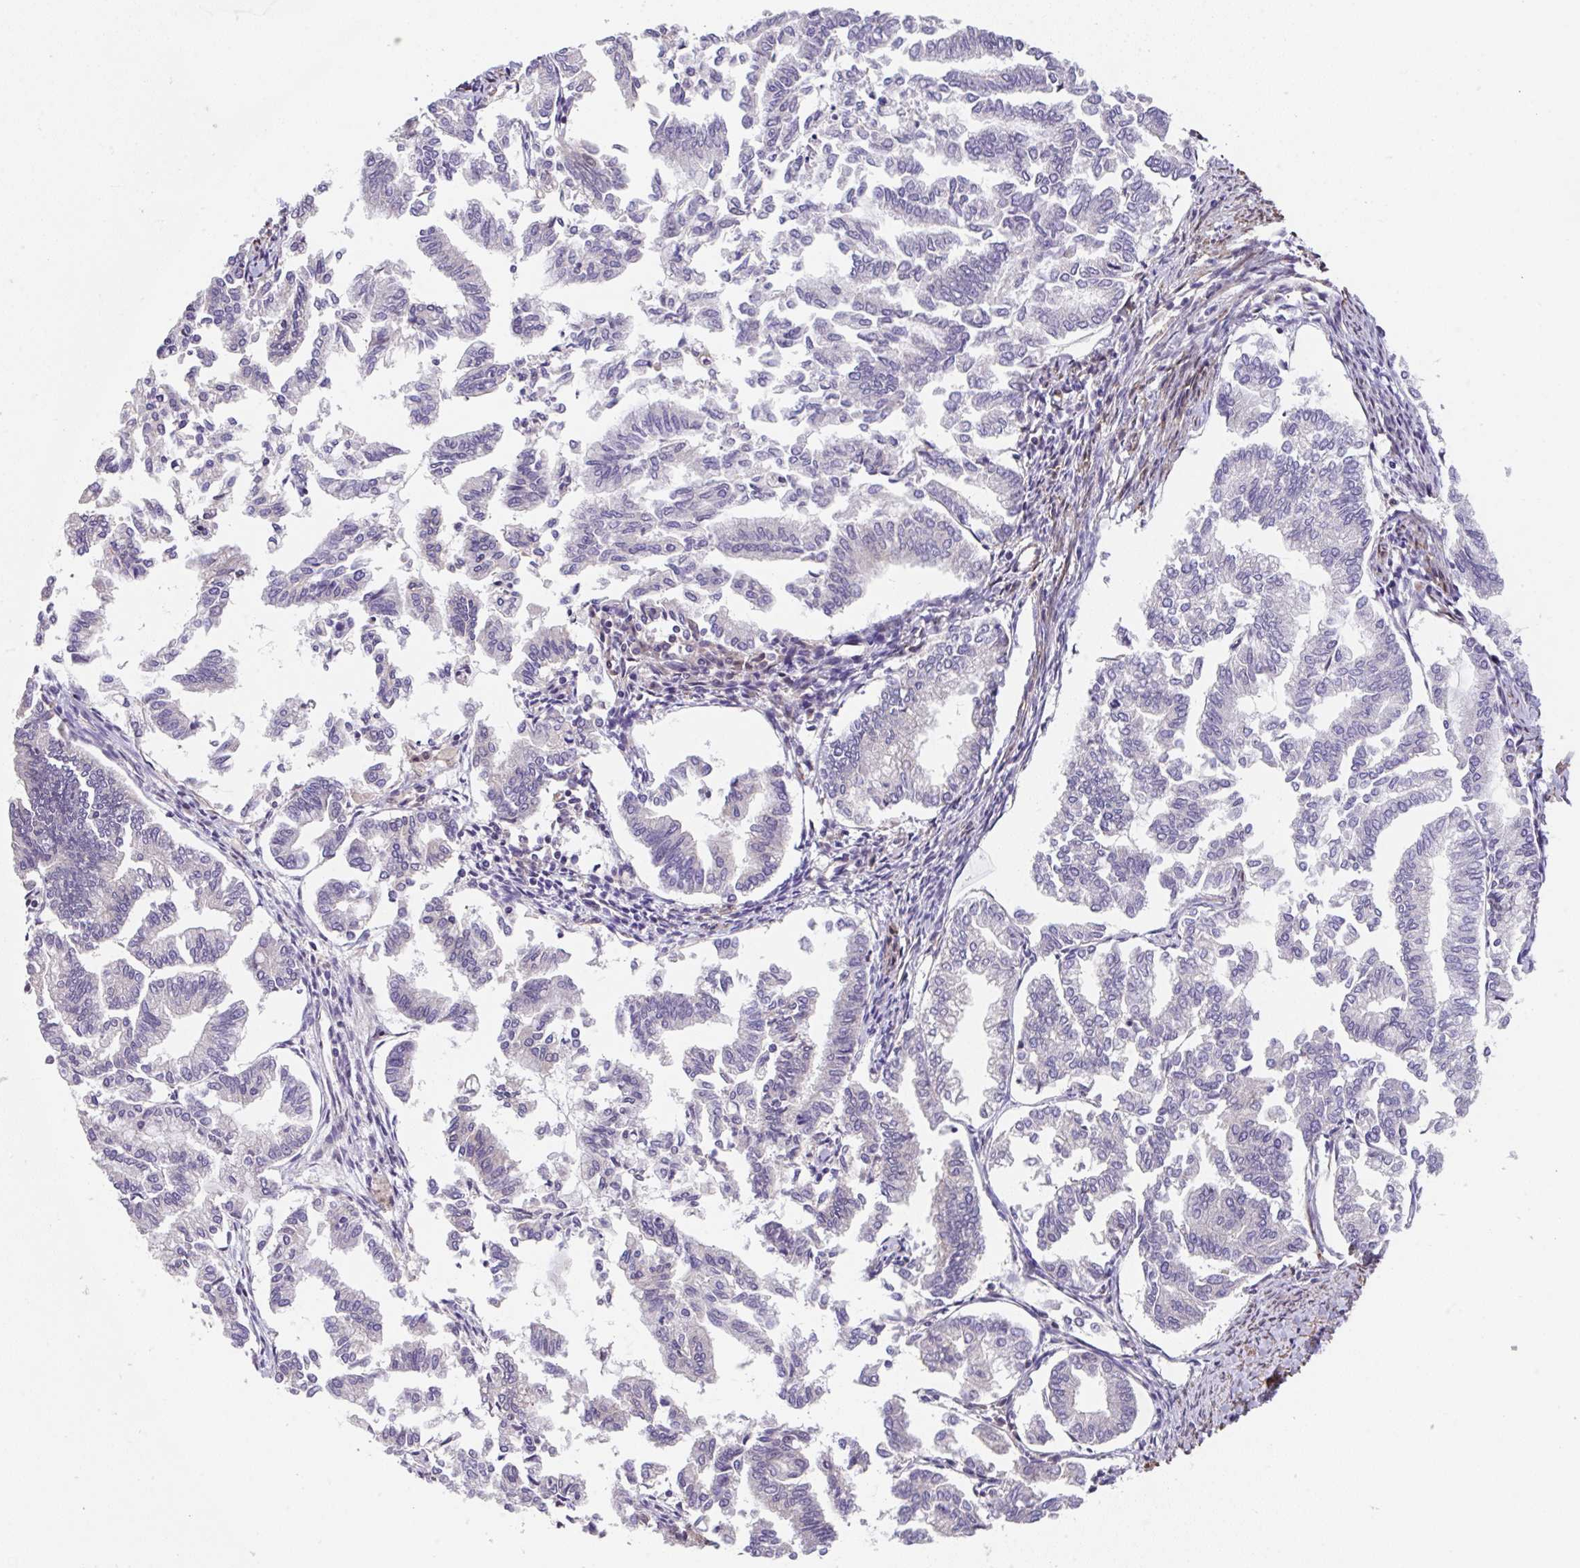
{"staining": {"intensity": "negative", "quantity": "none", "location": "none"}, "tissue": "endometrial cancer", "cell_type": "Tumor cells", "image_type": "cancer", "snomed": [{"axis": "morphology", "description": "Adenocarcinoma, NOS"}, {"axis": "topography", "description": "Endometrium"}], "caption": "Immunohistochemical staining of human adenocarcinoma (endometrial) demonstrates no significant positivity in tumor cells.", "gene": "ZNF696", "patient": {"sex": "female", "age": 79}}